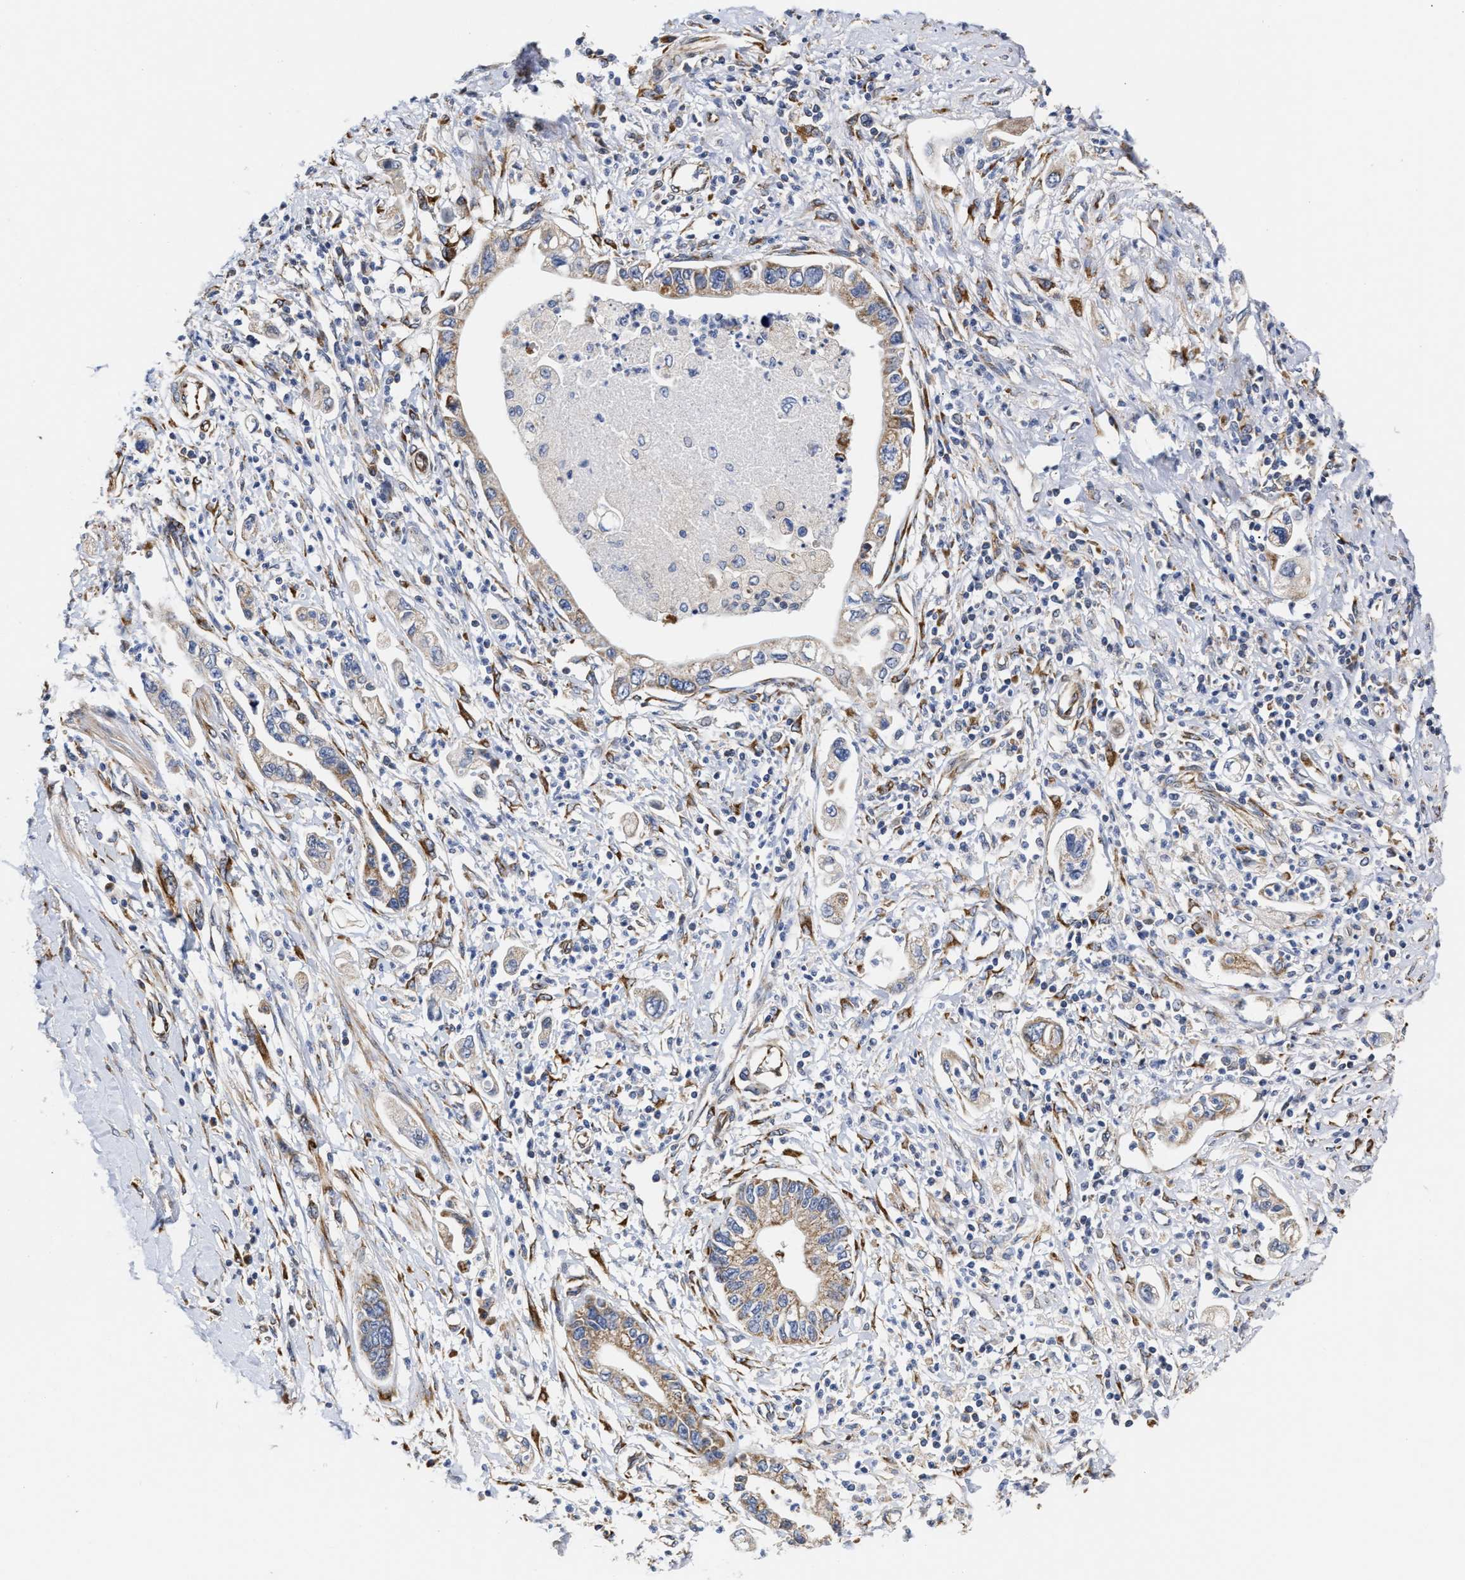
{"staining": {"intensity": "moderate", "quantity": ">75%", "location": "cytoplasmic/membranous"}, "tissue": "pancreatic cancer", "cell_type": "Tumor cells", "image_type": "cancer", "snomed": [{"axis": "morphology", "description": "Adenocarcinoma, NOS"}, {"axis": "topography", "description": "Pancreas"}], "caption": "Brown immunohistochemical staining in pancreatic cancer demonstrates moderate cytoplasmic/membranous expression in approximately >75% of tumor cells.", "gene": "MALSU1", "patient": {"sex": "male", "age": 56}}